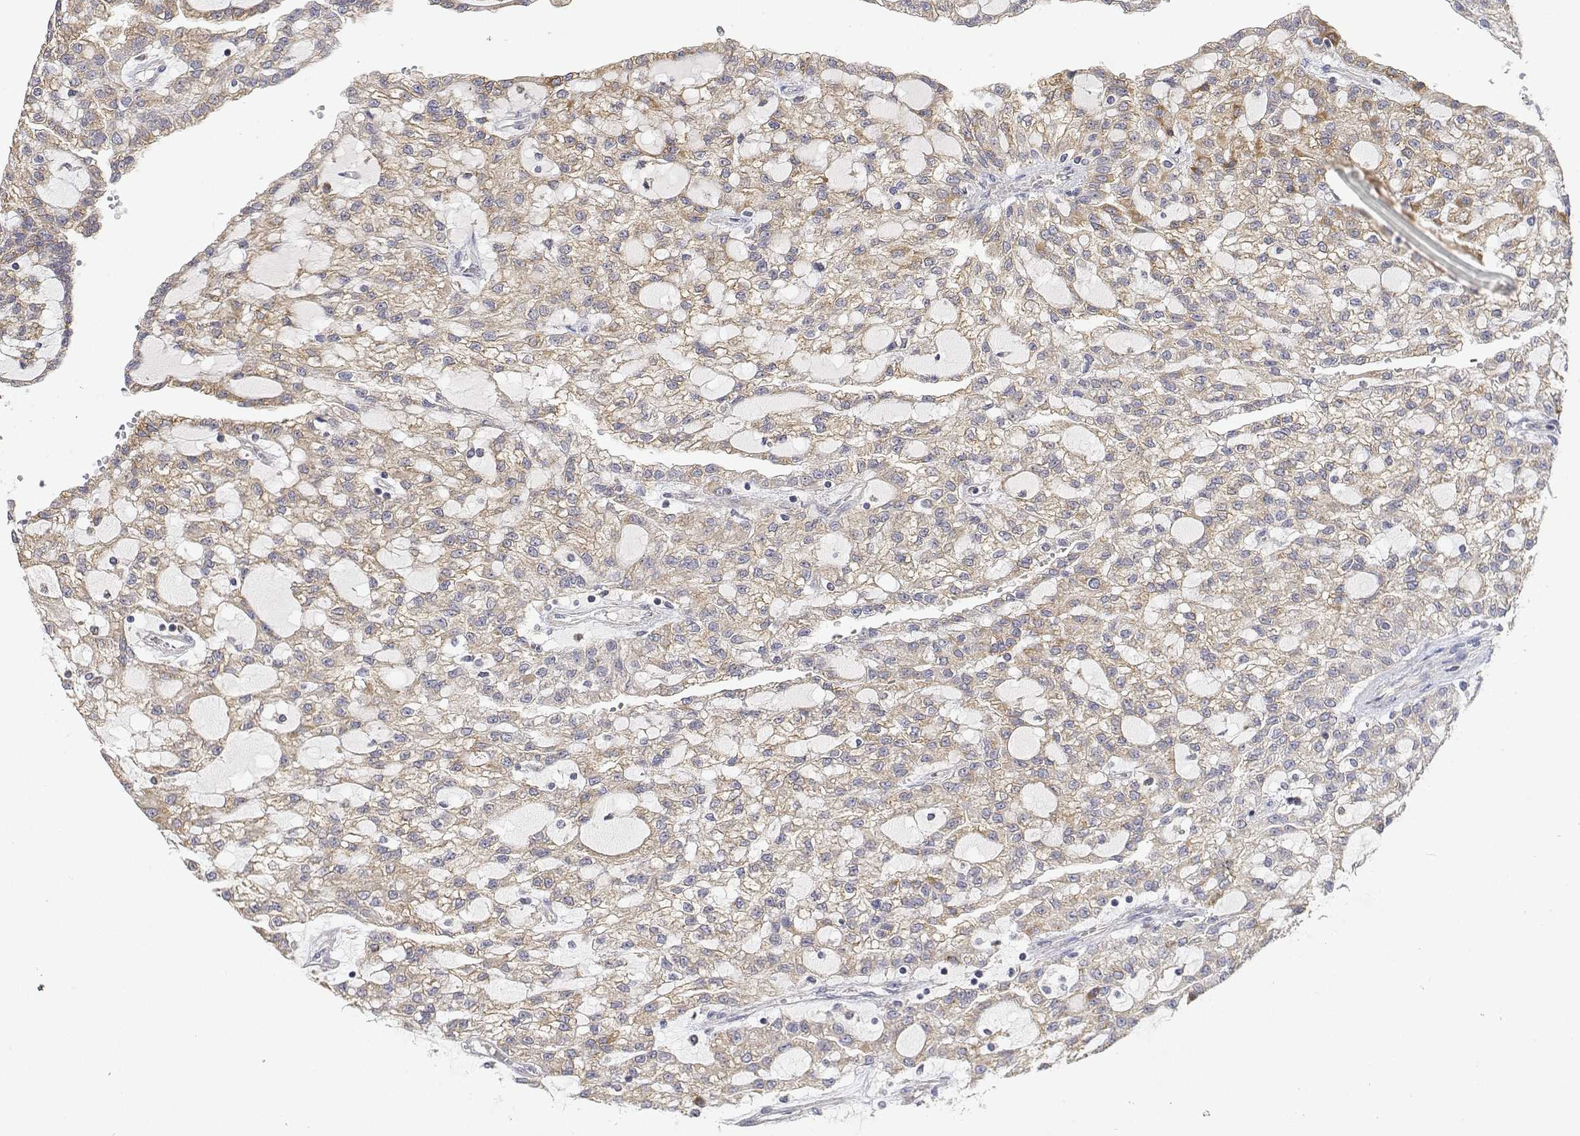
{"staining": {"intensity": "weak", "quantity": ">75%", "location": "cytoplasmic/membranous"}, "tissue": "renal cancer", "cell_type": "Tumor cells", "image_type": "cancer", "snomed": [{"axis": "morphology", "description": "Adenocarcinoma, NOS"}, {"axis": "topography", "description": "Kidney"}], "caption": "A low amount of weak cytoplasmic/membranous positivity is present in approximately >75% of tumor cells in renal adenocarcinoma tissue.", "gene": "LONRF3", "patient": {"sex": "male", "age": 63}}